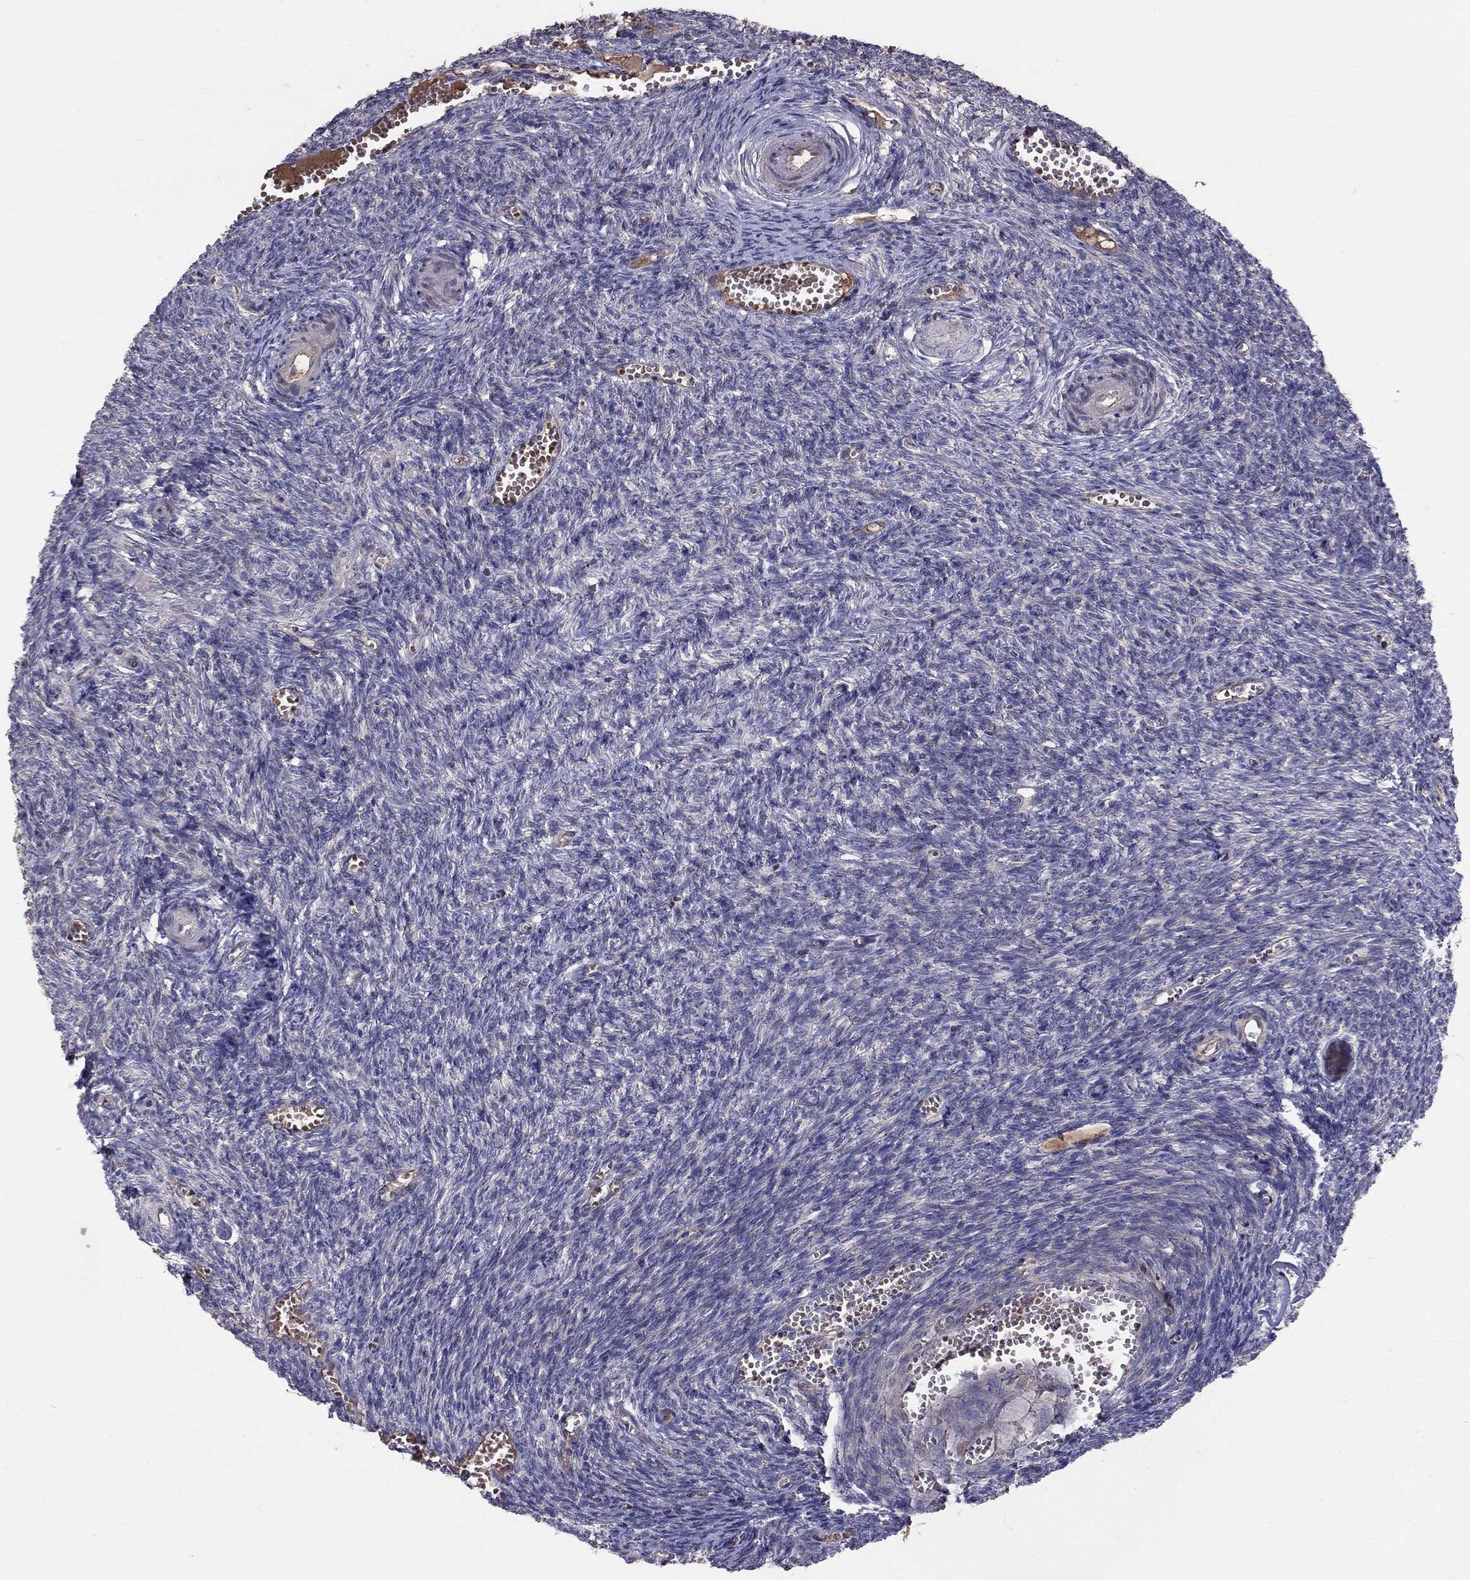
{"staining": {"intensity": "moderate", "quantity": "25%-75%", "location": "cytoplasmic/membranous"}, "tissue": "ovary", "cell_type": "Follicle cells", "image_type": "normal", "snomed": [{"axis": "morphology", "description": "Normal tissue, NOS"}, {"axis": "topography", "description": "Ovary"}], "caption": "DAB immunohistochemical staining of normal human ovary exhibits moderate cytoplasmic/membranous protein staining in about 25%-75% of follicle cells.", "gene": "PIK3CG", "patient": {"sex": "female", "age": 43}}